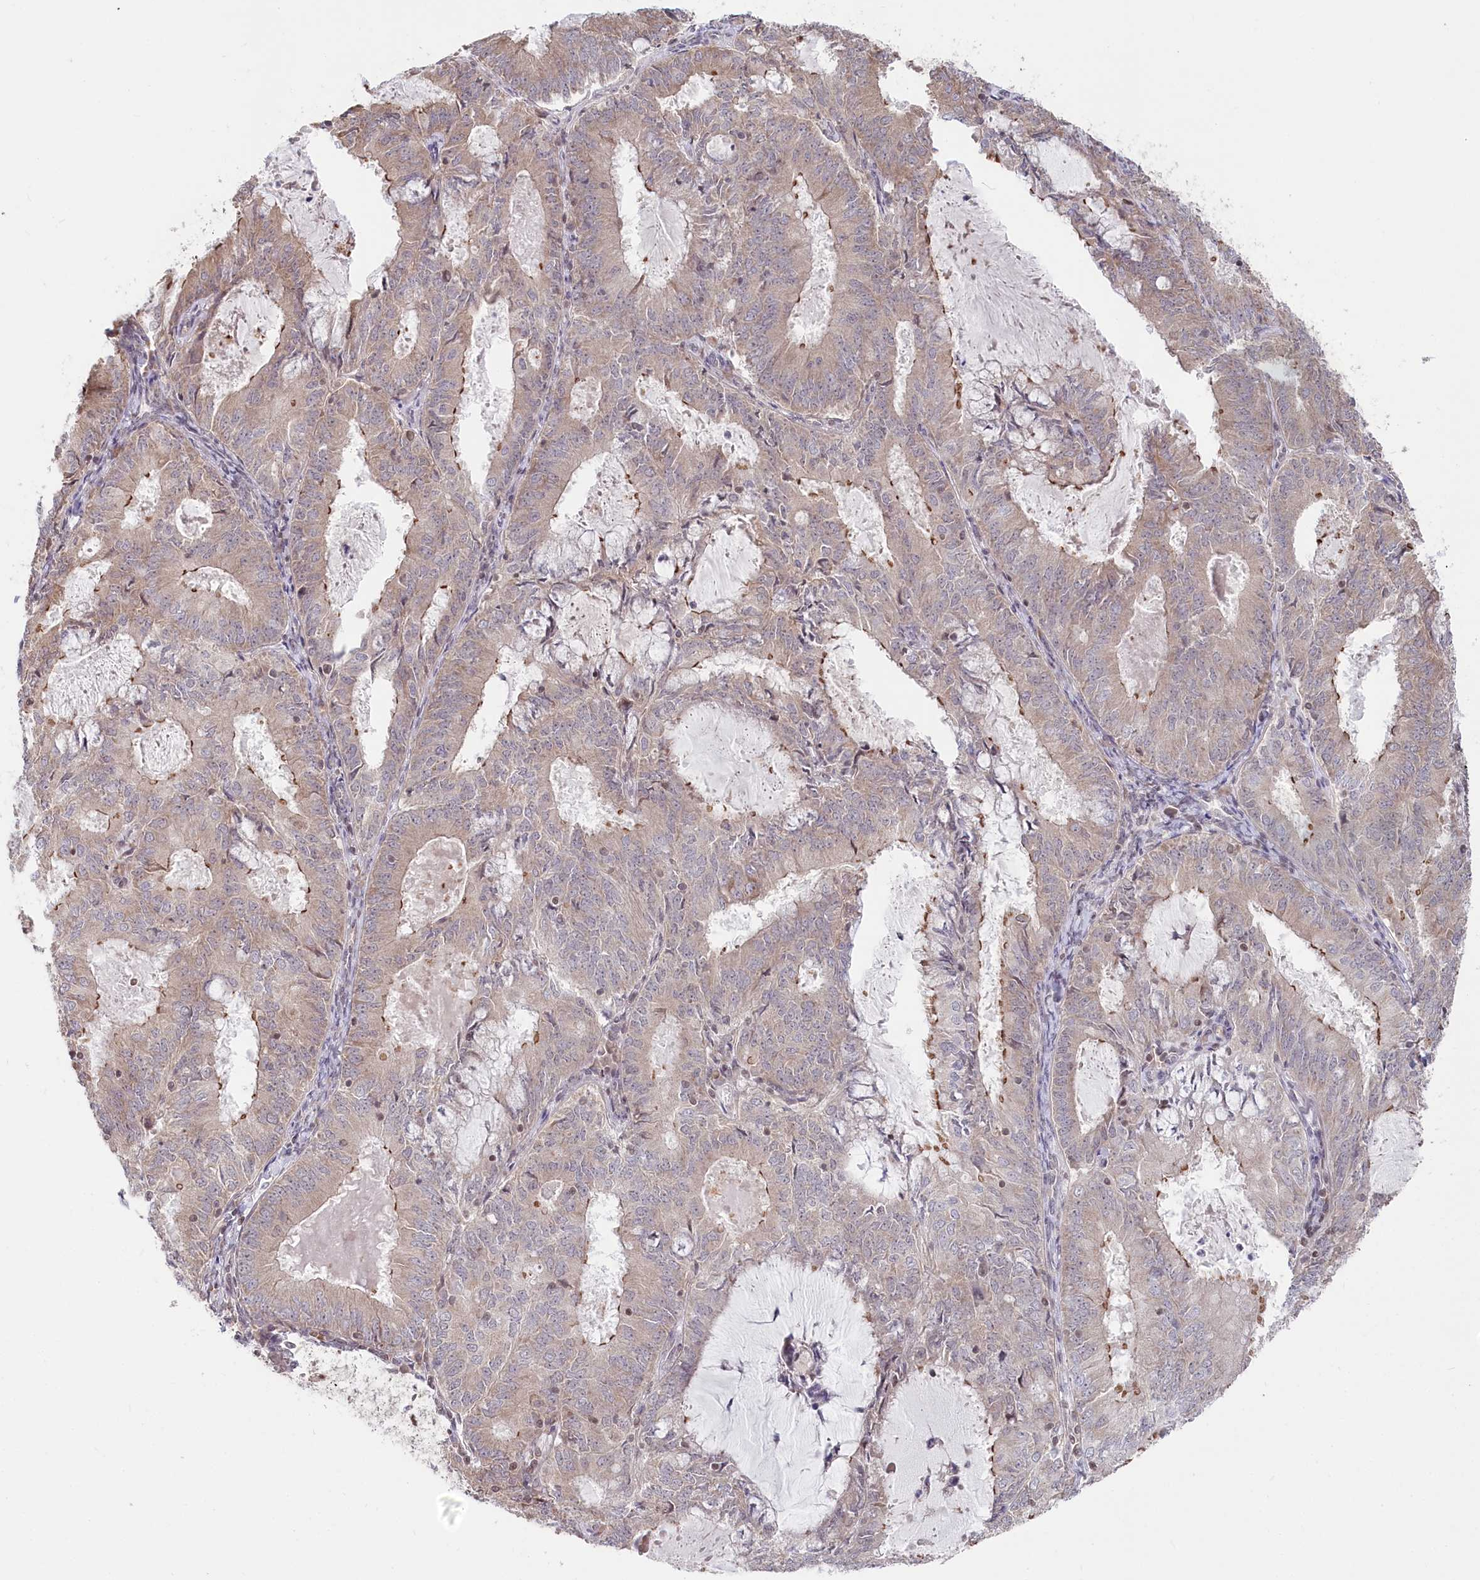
{"staining": {"intensity": "weak", "quantity": "<25%", "location": "cytoplasmic/membranous,nuclear"}, "tissue": "endometrial cancer", "cell_type": "Tumor cells", "image_type": "cancer", "snomed": [{"axis": "morphology", "description": "Adenocarcinoma, NOS"}, {"axis": "topography", "description": "Endometrium"}], "caption": "Tumor cells are negative for protein expression in human adenocarcinoma (endometrial).", "gene": "CGGBP1", "patient": {"sex": "female", "age": 57}}